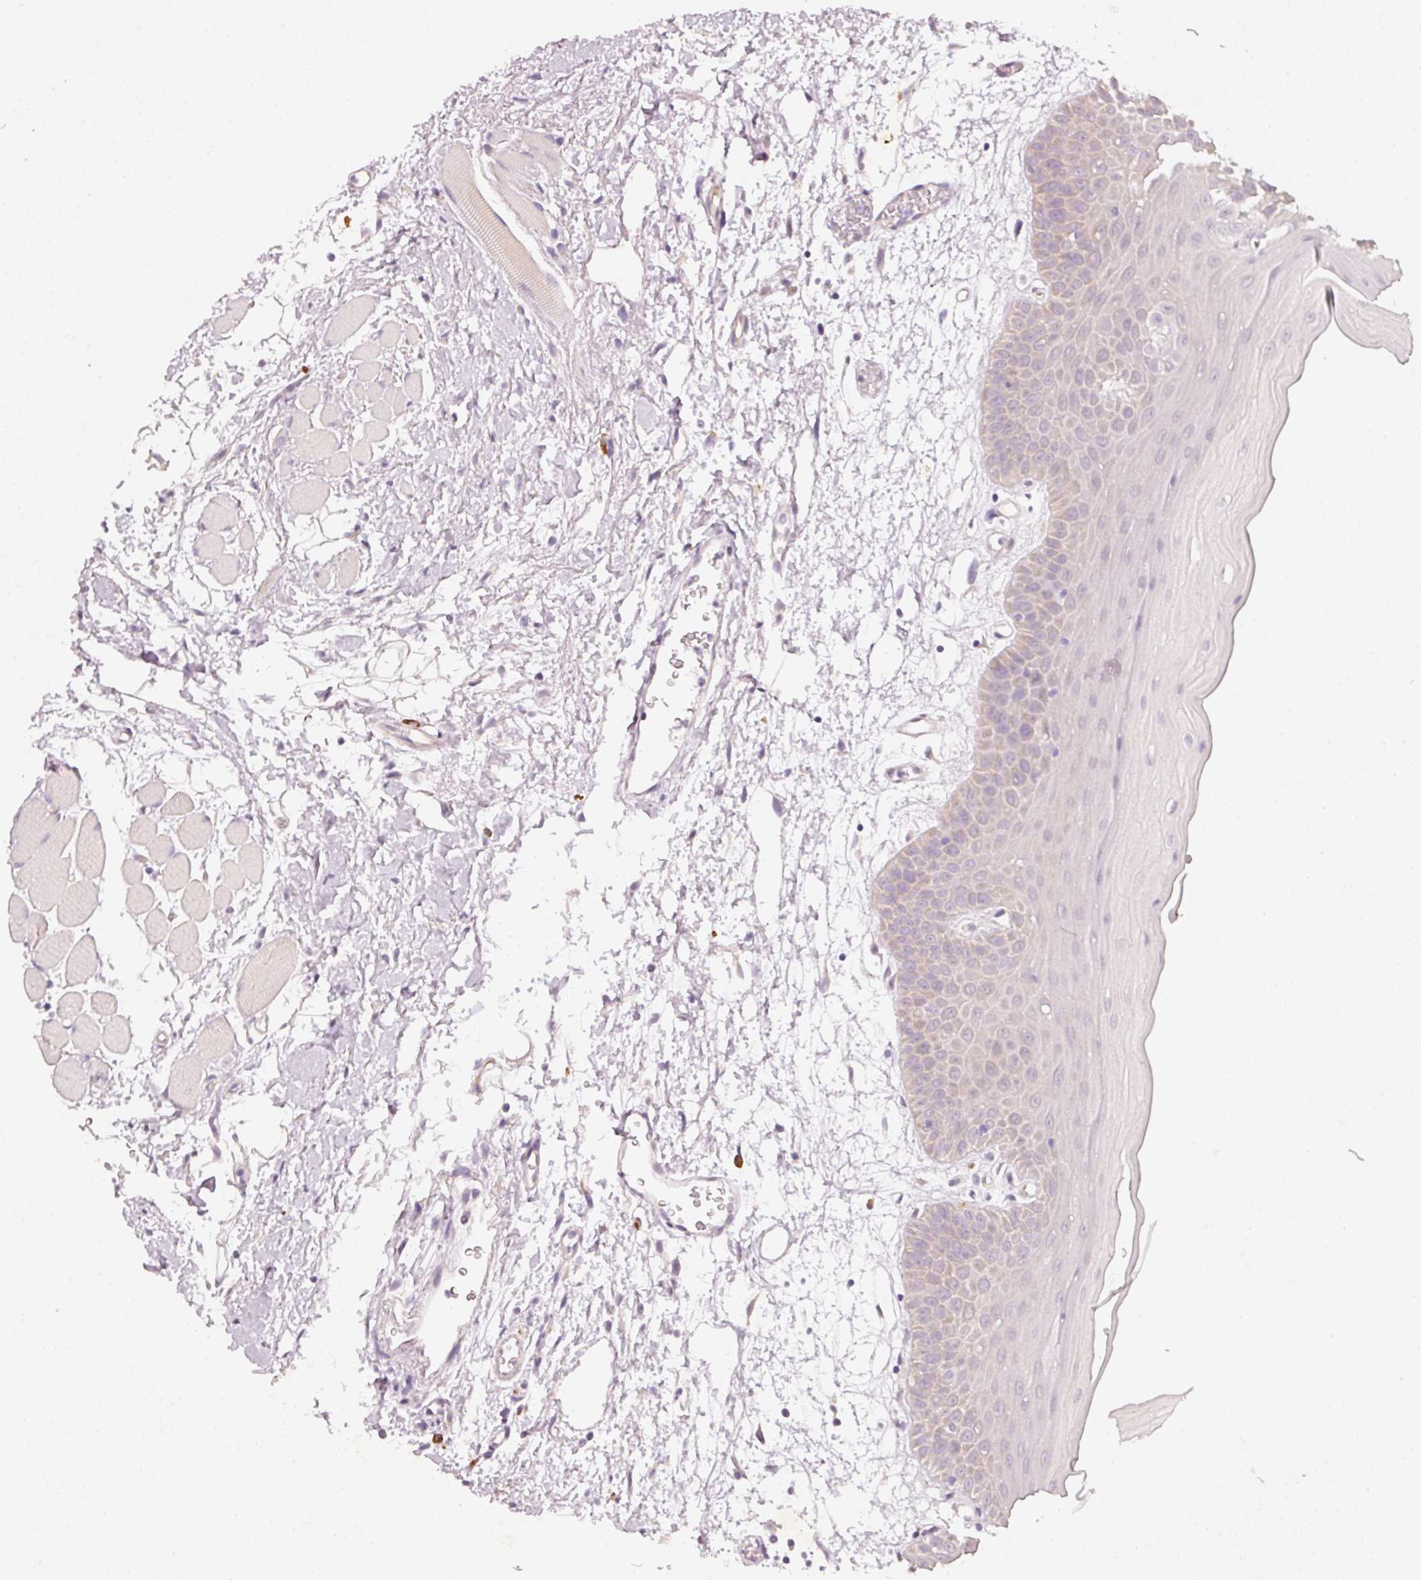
{"staining": {"intensity": "weak", "quantity": "<25%", "location": "cytoplasmic/membranous"}, "tissue": "oral mucosa", "cell_type": "Squamous epithelial cells", "image_type": "normal", "snomed": [{"axis": "morphology", "description": "Normal tissue, NOS"}, {"axis": "topography", "description": "Oral tissue"}, {"axis": "topography", "description": "Tounge, NOS"}], "caption": "Immunohistochemistry (IHC) of normal human oral mucosa reveals no expression in squamous epithelial cells.", "gene": "RGL2", "patient": {"sex": "female", "age": 59}}